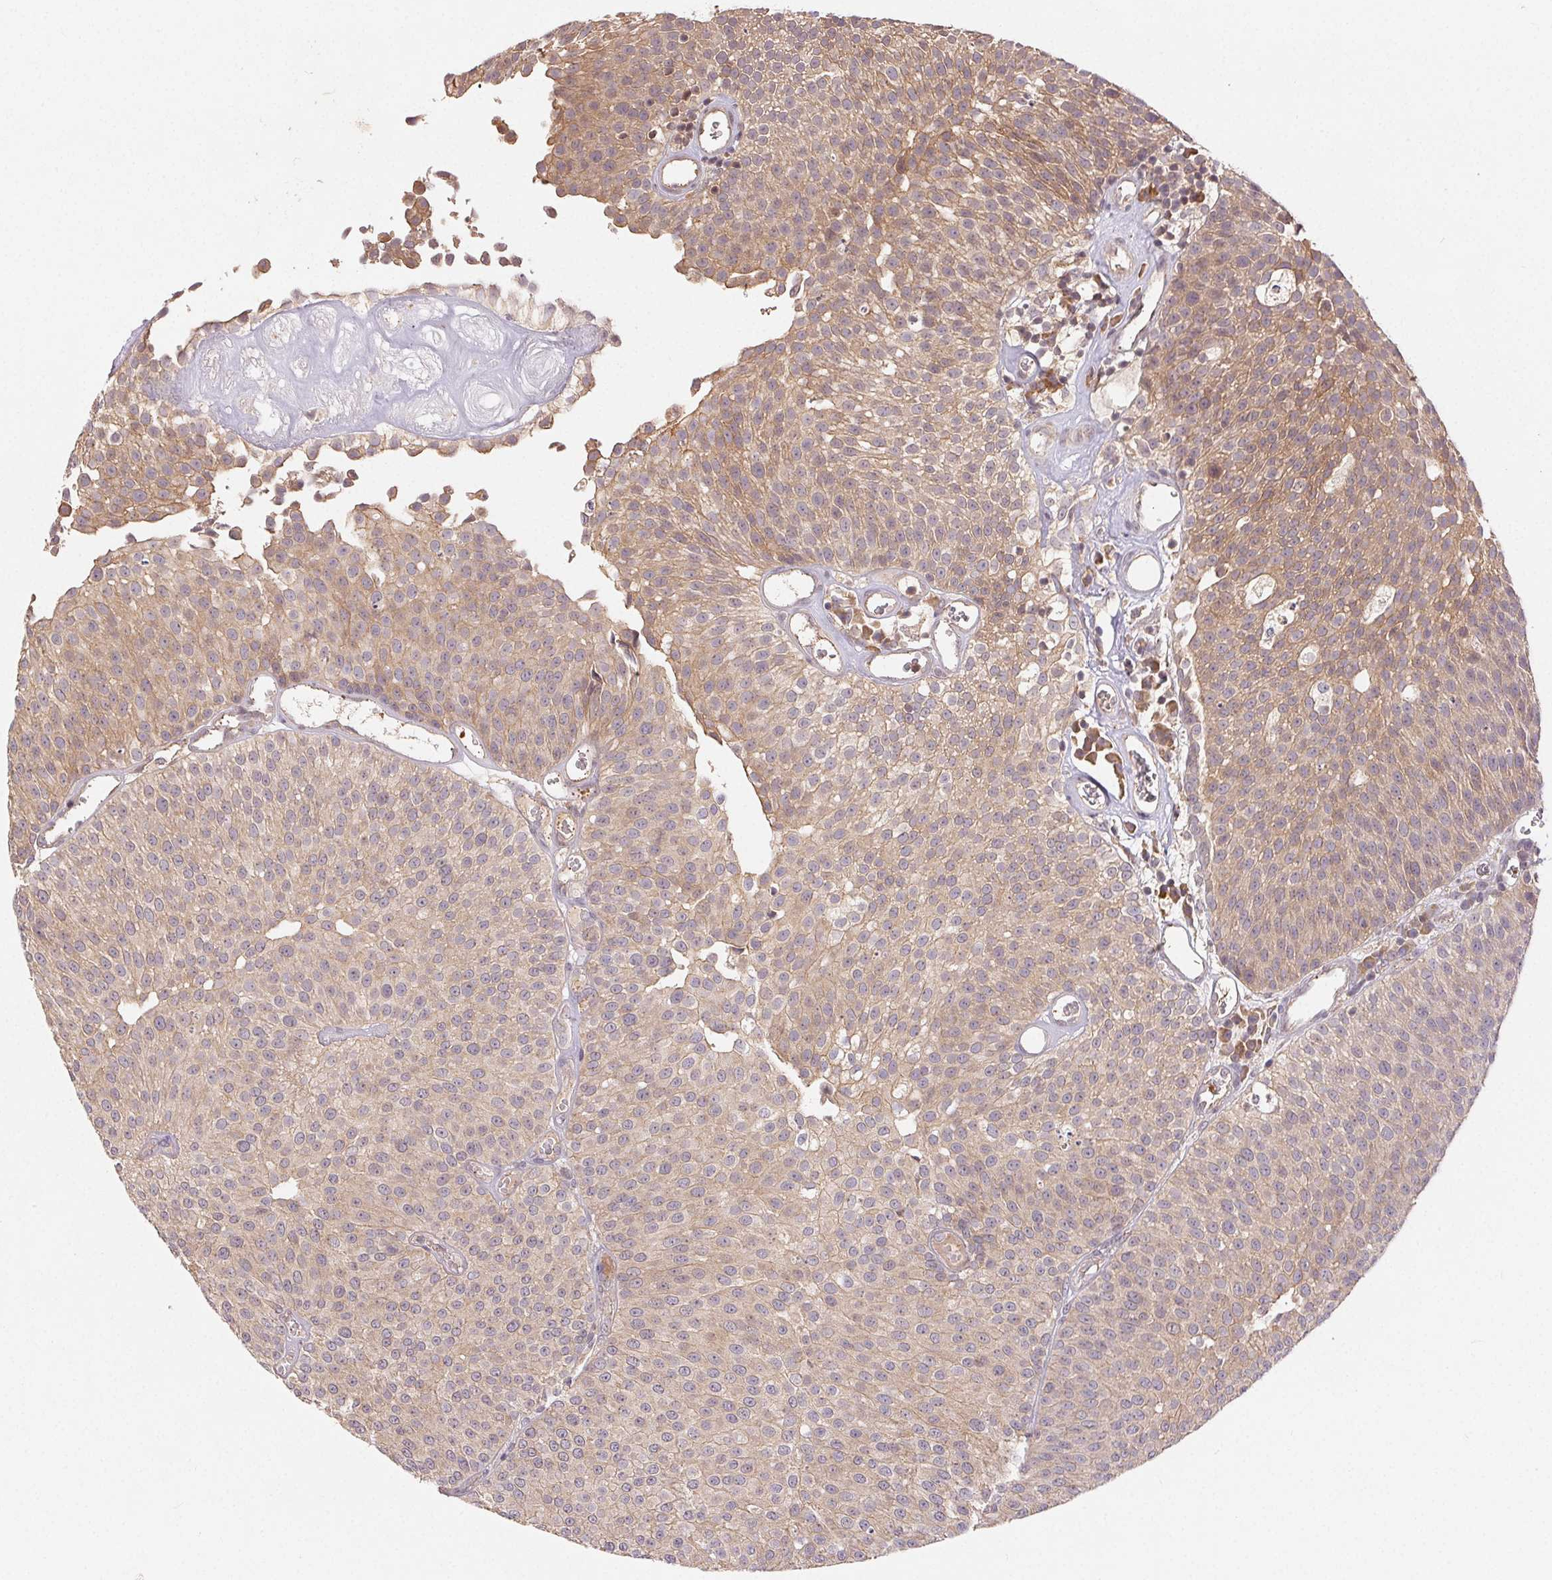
{"staining": {"intensity": "moderate", "quantity": "25%-75%", "location": "cytoplasmic/membranous"}, "tissue": "urothelial cancer", "cell_type": "Tumor cells", "image_type": "cancer", "snomed": [{"axis": "morphology", "description": "Urothelial carcinoma, Low grade"}, {"axis": "topography", "description": "Urinary bladder"}], "caption": "Human low-grade urothelial carcinoma stained with a protein marker reveals moderate staining in tumor cells.", "gene": "MAPKAPK2", "patient": {"sex": "female", "age": 79}}